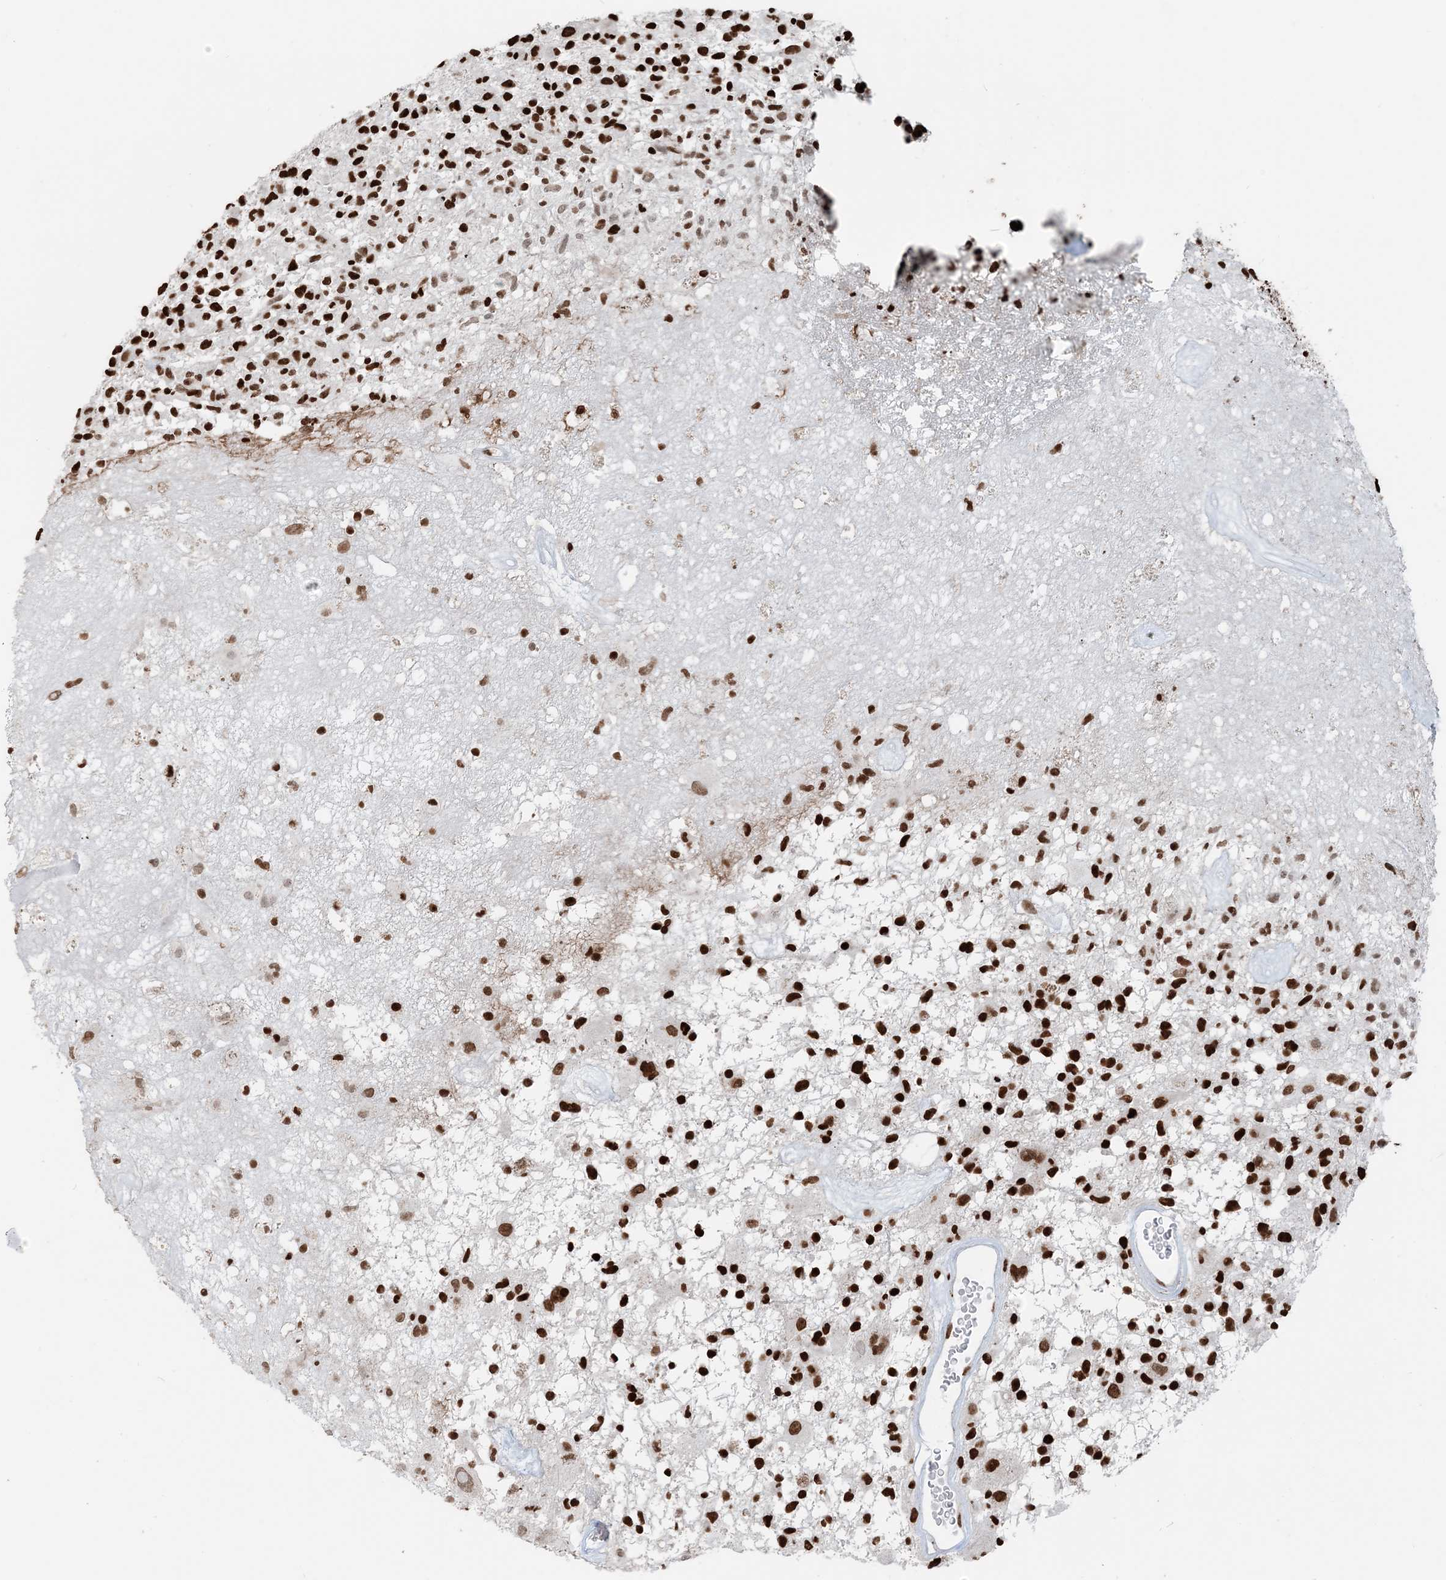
{"staining": {"intensity": "strong", "quantity": ">75%", "location": "nuclear"}, "tissue": "glioma", "cell_type": "Tumor cells", "image_type": "cancer", "snomed": [{"axis": "morphology", "description": "Glioma, malignant, High grade"}, {"axis": "morphology", "description": "Glioblastoma, NOS"}, {"axis": "topography", "description": "Brain"}], "caption": "Tumor cells demonstrate high levels of strong nuclear positivity in about >75% of cells in human glioma.", "gene": "H3-3B", "patient": {"sex": "male", "age": 60}}